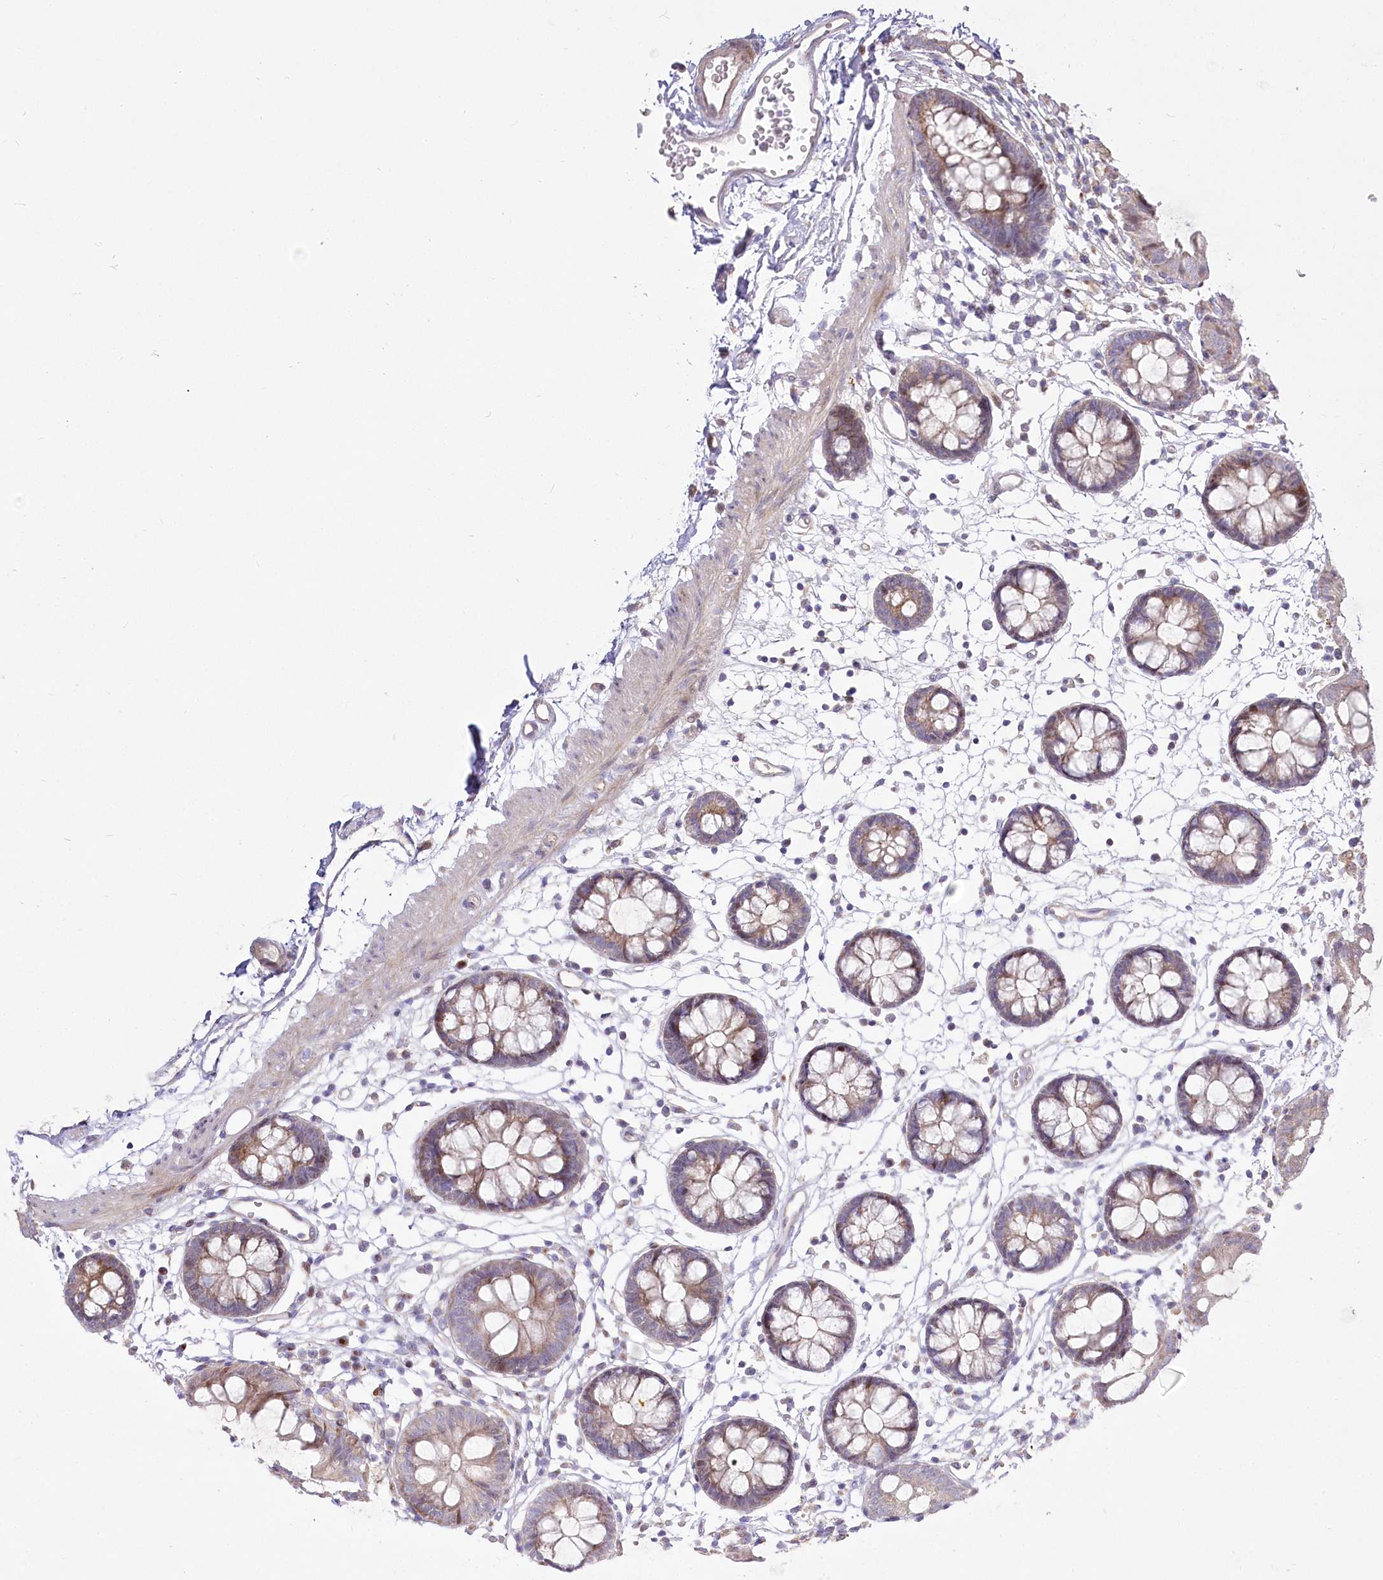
{"staining": {"intensity": "weak", "quantity": ">75%", "location": "cytoplasmic/membranous"}, "tissue": "colon", "cell_type": "Endothelial cells", "image_type": "normal", "snomed": [{"axis": "morphology", "description": "Normal tissue, NOS"}, {"axis": "topography", "description": "Colon"}], "caption": "Human colon stained for a protein (brown) exhibits weak cytoplasmic/membranous positive staining in approximately >75% of endothelial cells.", "gene": "CEP164", "patient": {"sex": "male", "age": 56}}